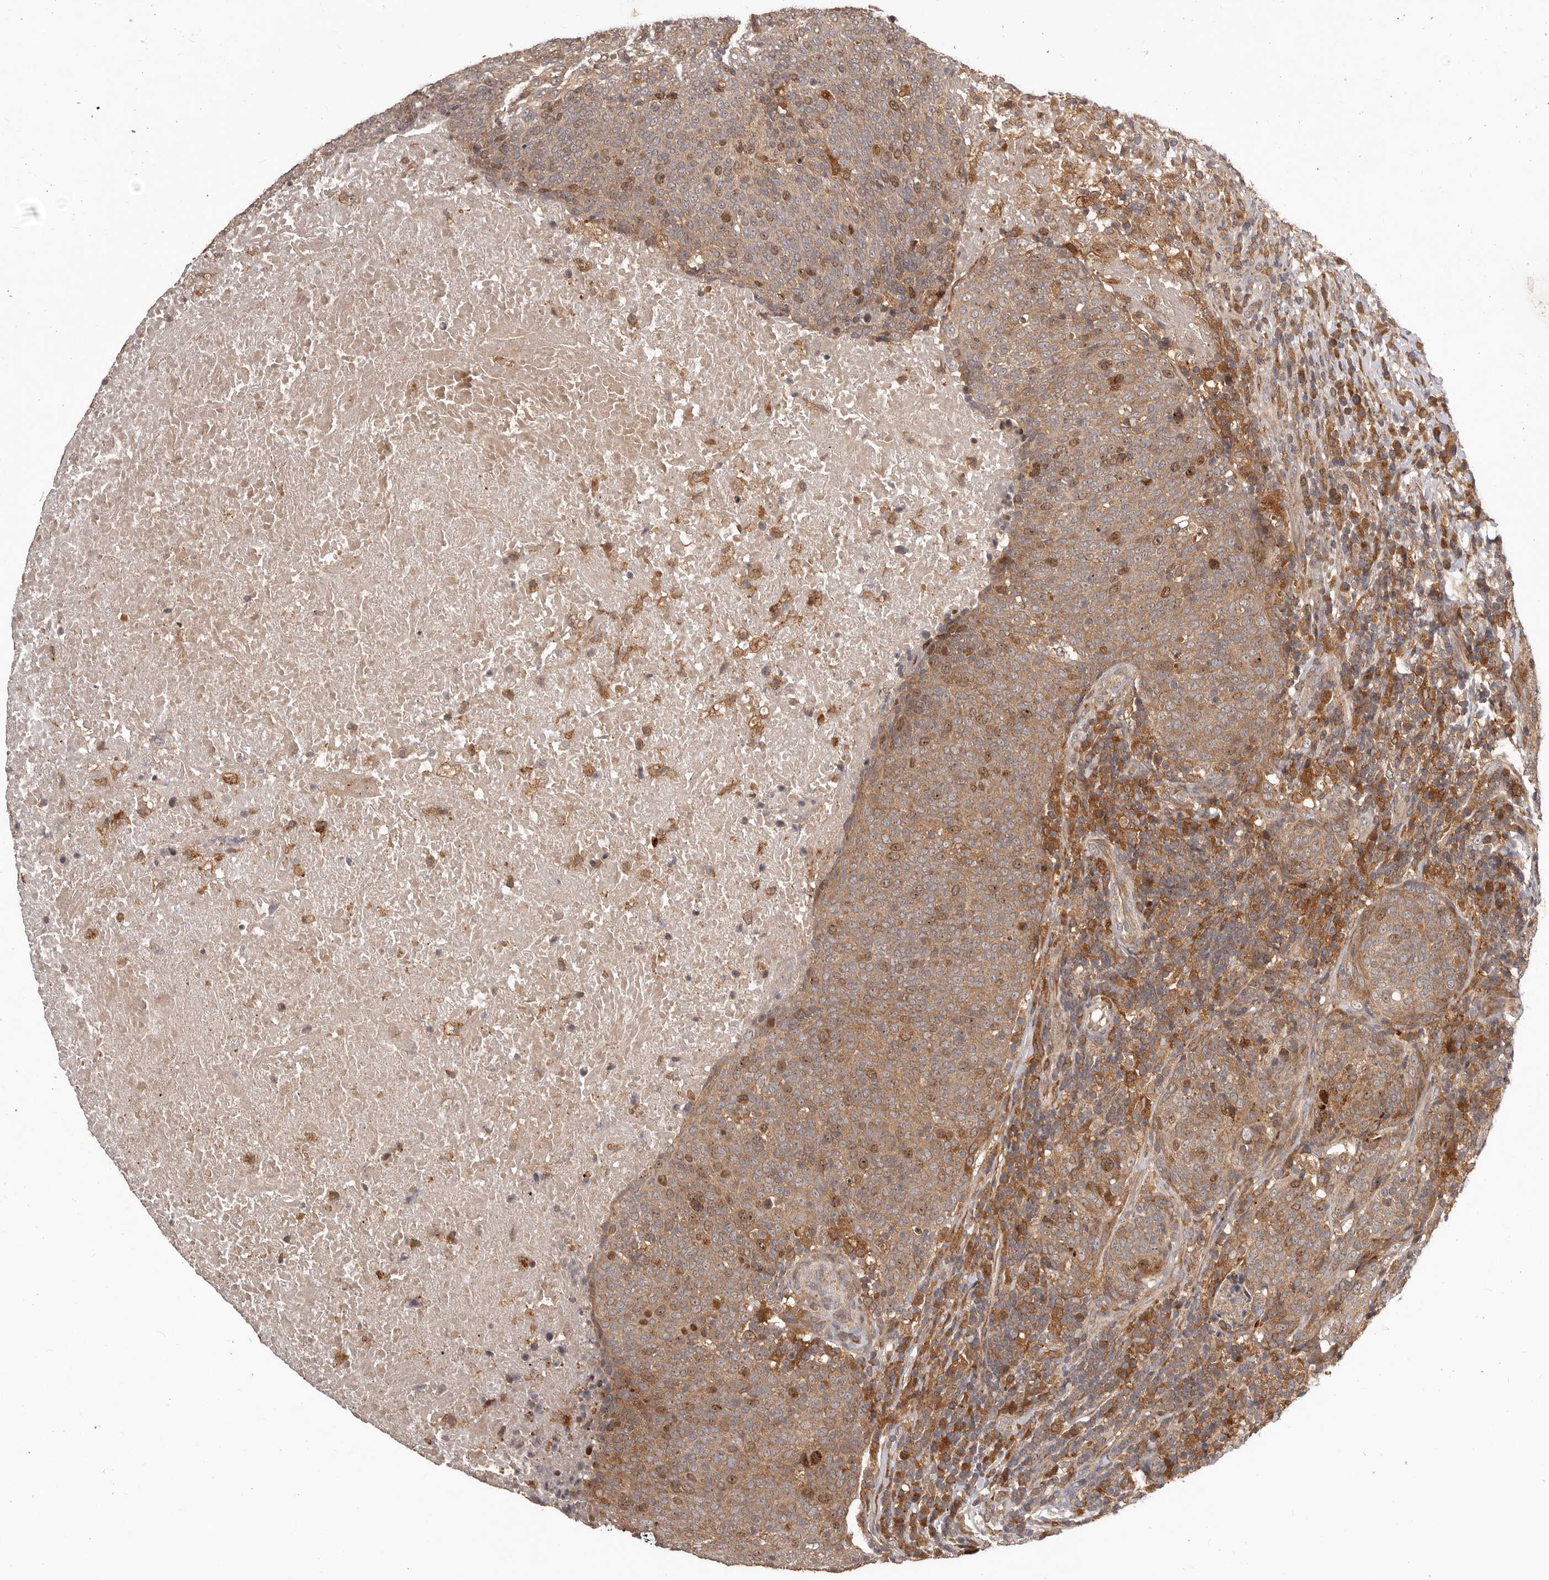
{"staining": {"intensity": "moderate", "quantity": ">75%", "location": "cytoplasmic/membranous,nuclear"}, "tissue": "head and neck cancer", "cell_type": "Tumor cells", "image_type": "cancer", "snomed": [{"axis": "morphology", "description": "Squamous cell carcinoma, NOS"}, {"axis": "morphology", "description": "Squamous cell carcinoma, metastatic, NOS"}, {"axis": "topography", "description": "Lymph node"}, {"axis": "topography", "description": "Head-Neck"}], "caption": "A micrograph of head and neck metastatic squamous cell carcinoma stained for a protein reveals moderate cytoplasmic/membranous and nuclear brown staining in tumor cells.", "gene": "RNF187", "patient": {"sex": "male", "age": 62}}